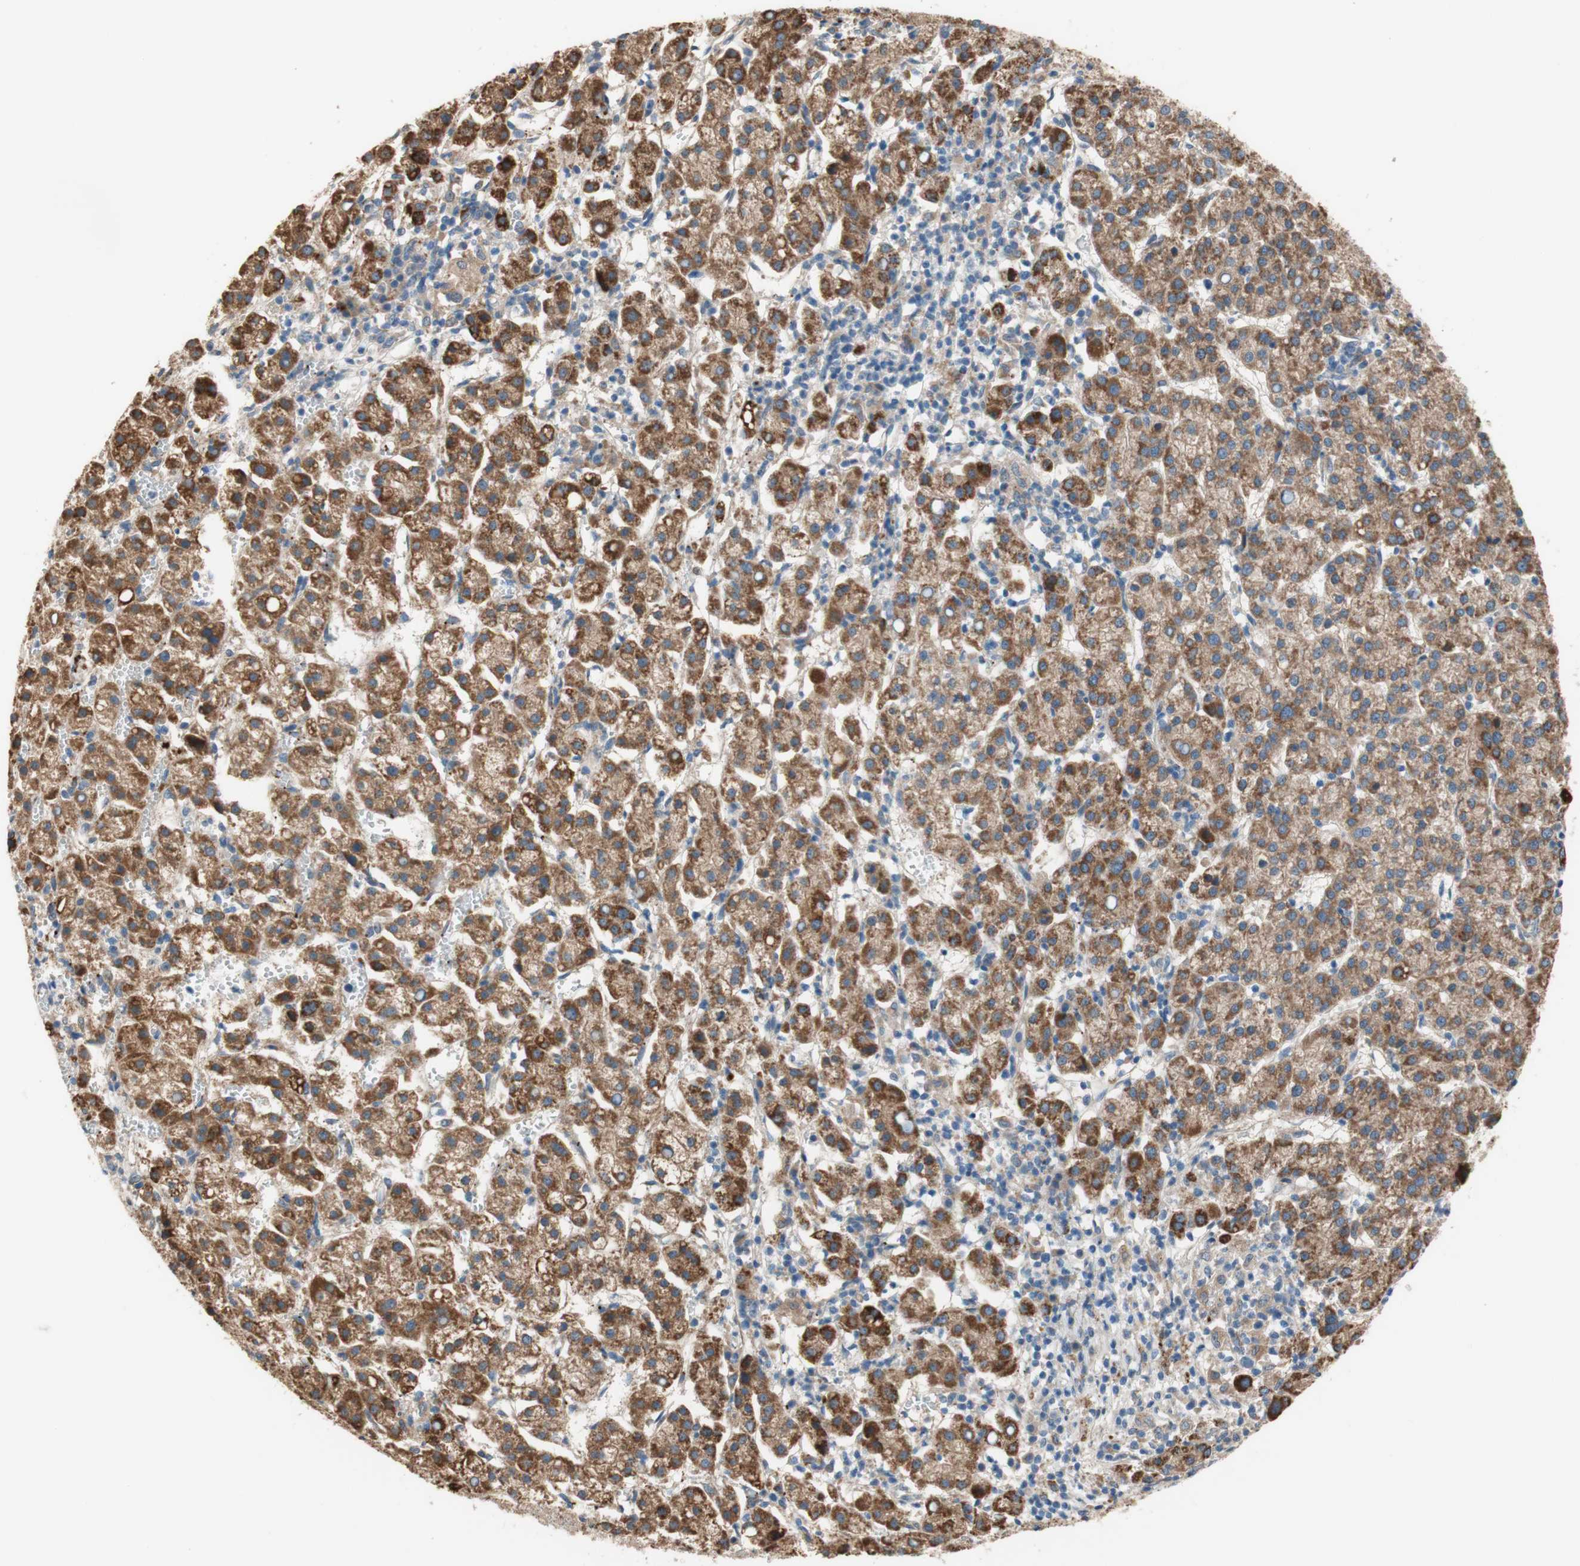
{"staining": {"intensity": "moderate", "quantity": ">75%", "location": "cytoplasmic/membranous"}, "tissue": "liver cancer", "cell_type": "Tumor cells", "image_type": "cancer", "snomed": [{"axis": "morphology", "description": "Carcinoma, Hepatocellular, NOS"}, {"axis": "topography", "description": "Liver"}], "caption": "Liver hepatocellular carcinoma was stained to show a protein in brown. There is medium levels of moderate cytoplasmic/membranous positivity in approximately >75% of tumor cells. Nuclei are stained in blue.", "gene": "PTPN21", "patient": {"sex": "female", "age": 58}}